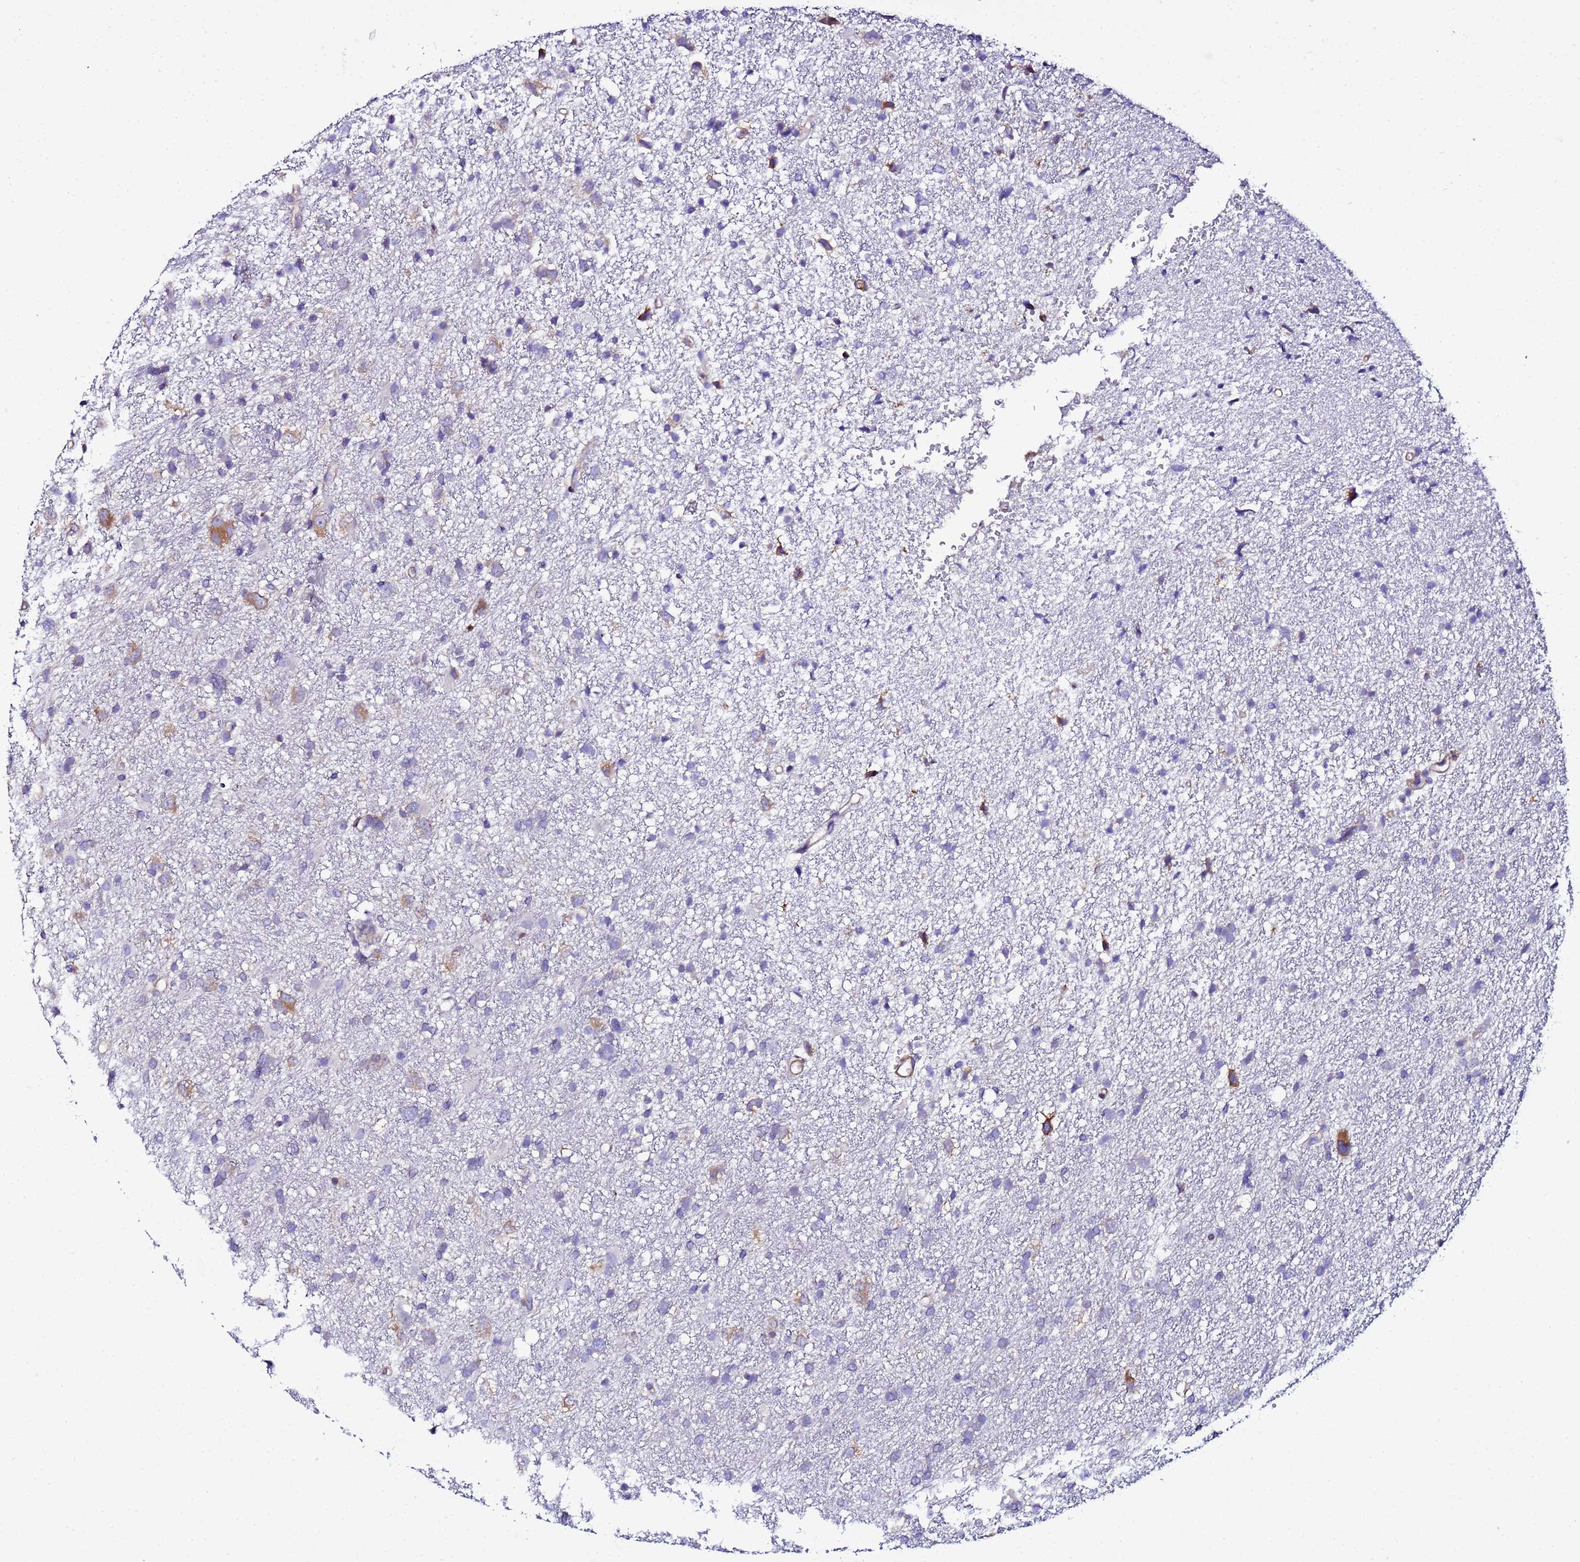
{"staining": {"intensity": "negative", "quantity": "none", "location": "none"}, "tissue": "glioma", "cell_type": "Tumor cells", "image_type": "cancer", "snomed": [{"axis": "morphology", "description": "Glioma, malignant, High grade"}, {"axis": "topography", "description": "Brain"}], "caption": "The IHC image has no significant expression in tumor cells of malignant glioma (high-grade) tissue.", "gene": "JRKL", "patient": {"sex": "male", "age": 61}}